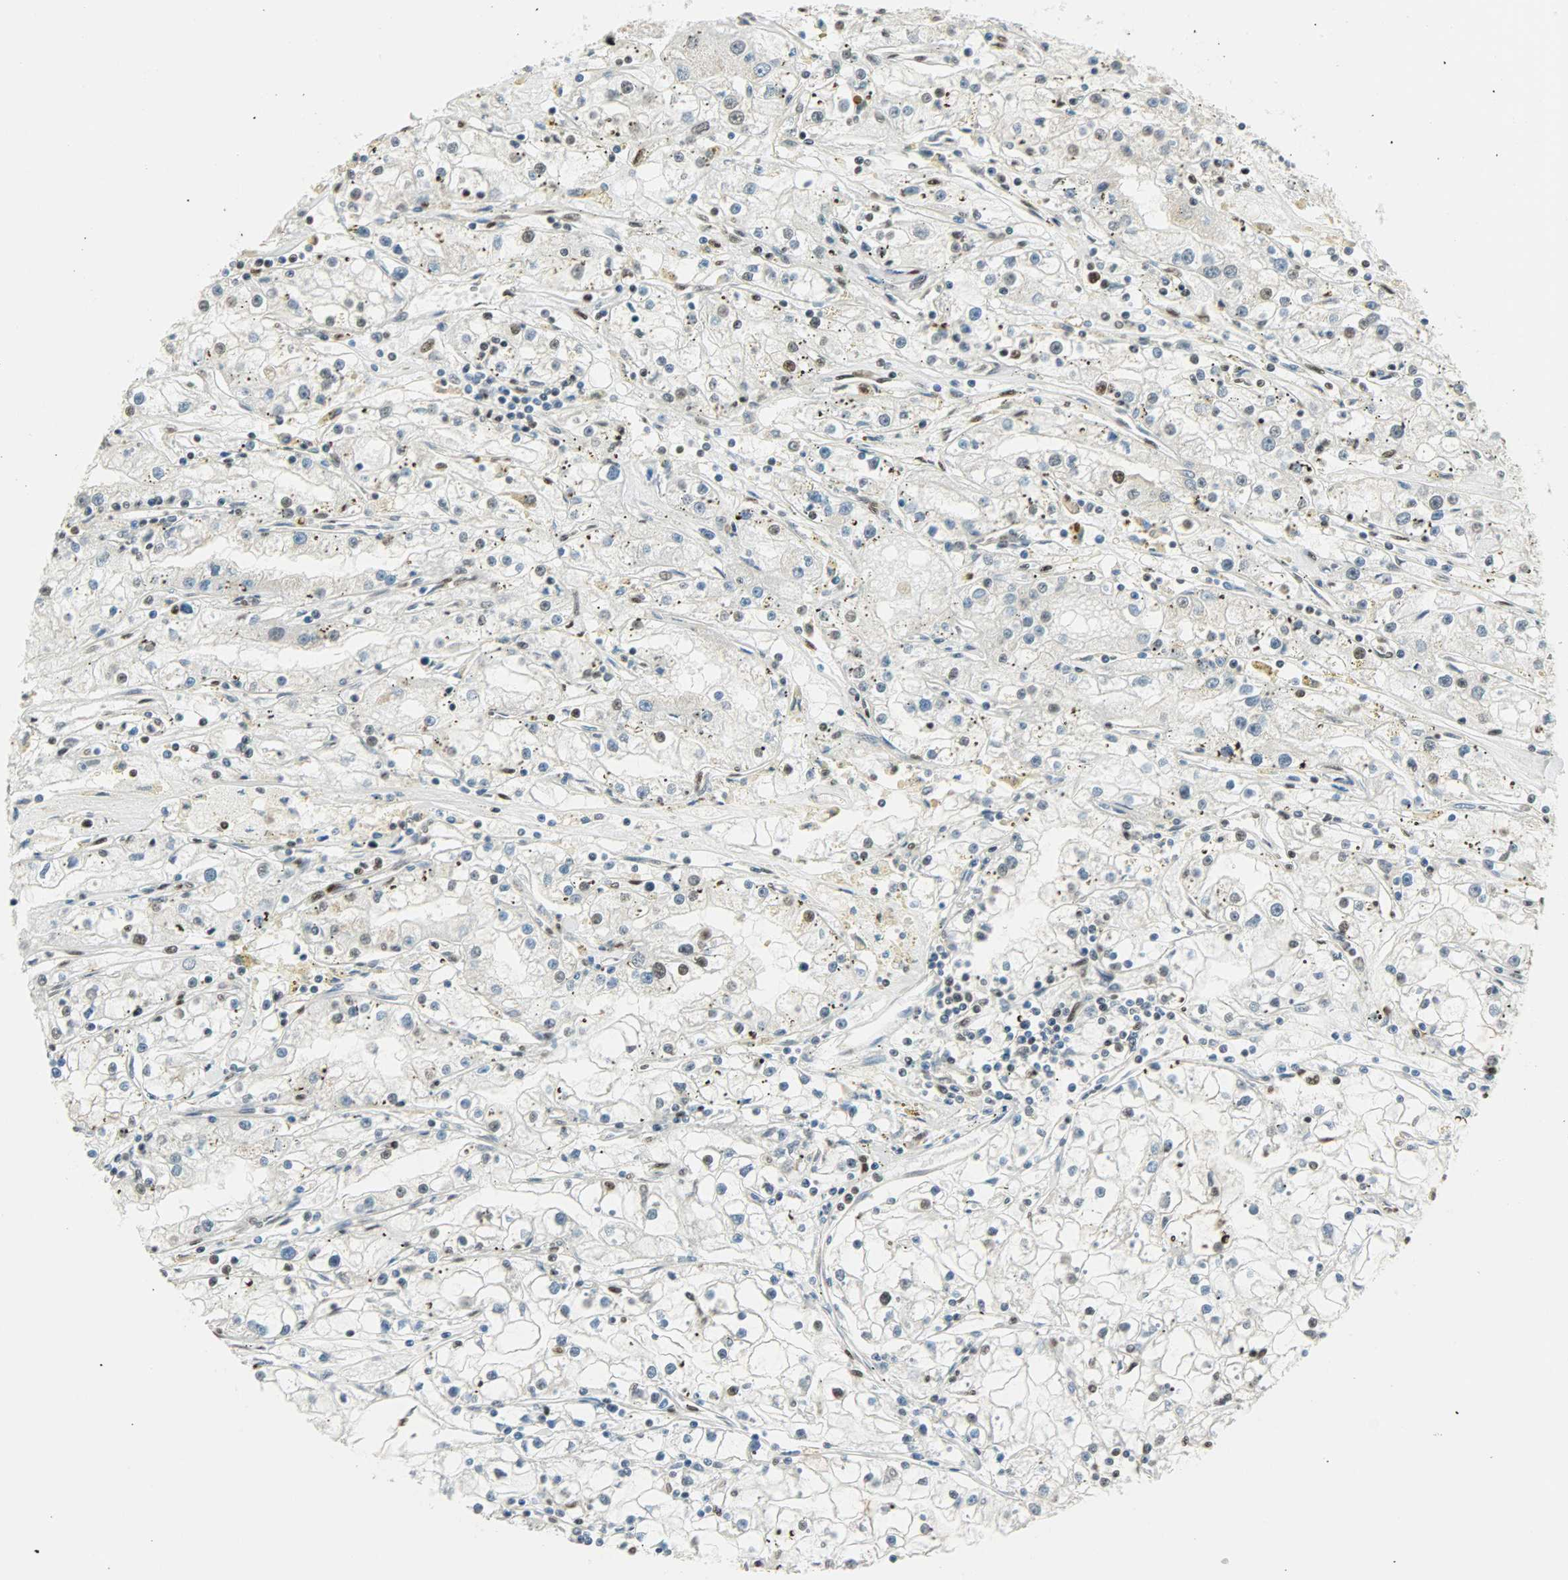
{"staining": {"intensity": "negative", "quantity": "none", "location": "none"}, "tissue": "renal cancer", "cell_type": "Tumor cells", "image_type": "cancer", "snomed": [{"axis": "morphology", "description": "Adenocarcinoma, NOS"}, {"axis": "topography", "description": "Kidney"}], "caption": "An immunohistochemistry (IHC) micrograph of renal cancer is shown. There is no staining in tumor cells of renal cancer.", "gene": "SUGP1", "patient": {"sex": "male", "age": 56}}